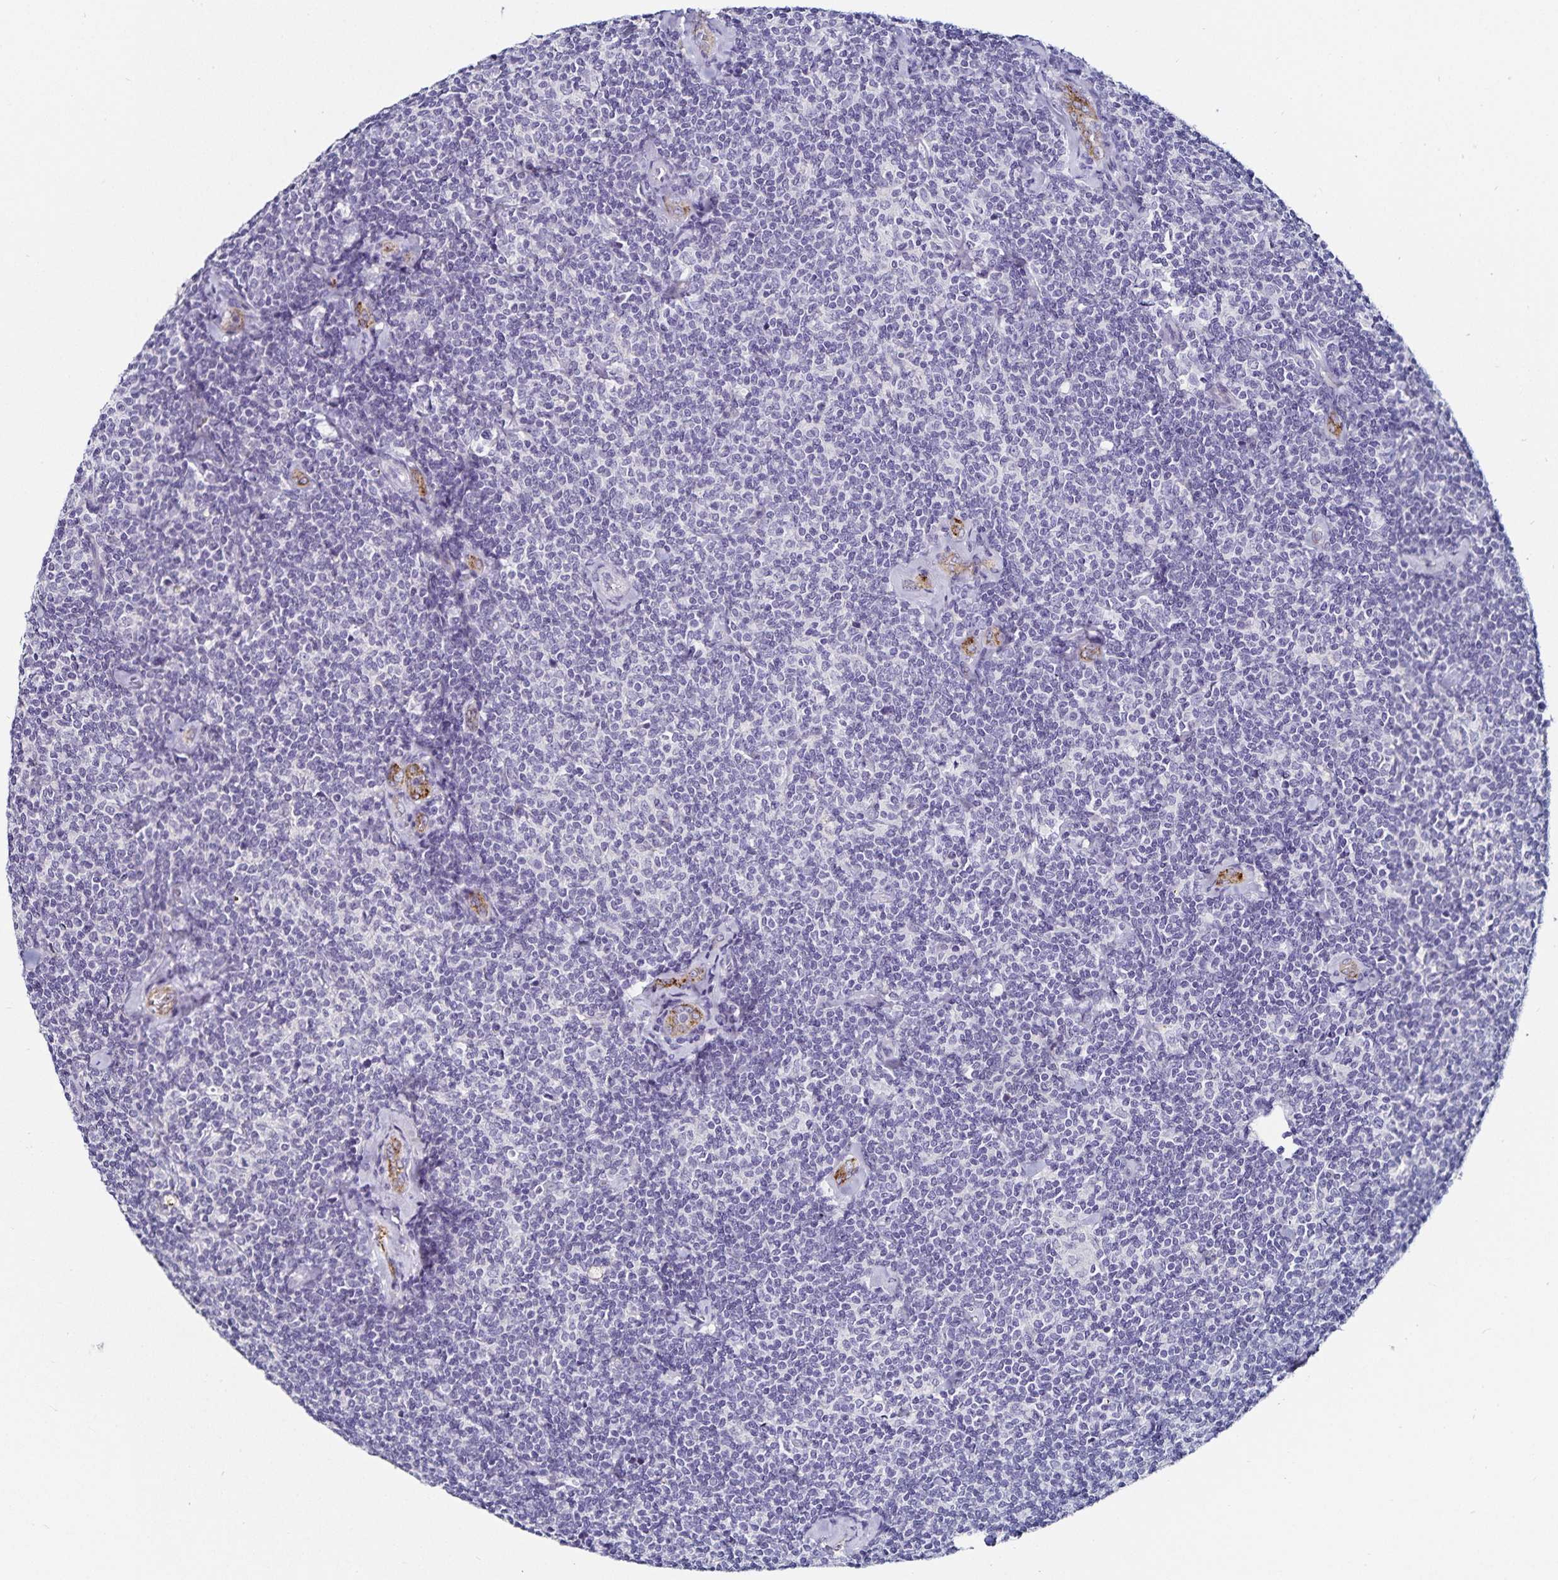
{"staining": {"intensity": "negative", "quantity": "none", "location": "none"}, "tissue": "lymphoma", "cell_type": "Tumor cells", "image_type": "cancer", "snomed": [{"axis": "morphology", "description": "Malignant lymphoma, non-Hodgkin's type, Low grade"}, {"axis": "topography", "description": "Lymph node"}], "caption": "IHC histopathology image of human lymphoma stained for a protein (brown), which shows no expression in tumor cells.", "gene": "TSPAN7", "patient": {"sex": "female", "age": 56}}